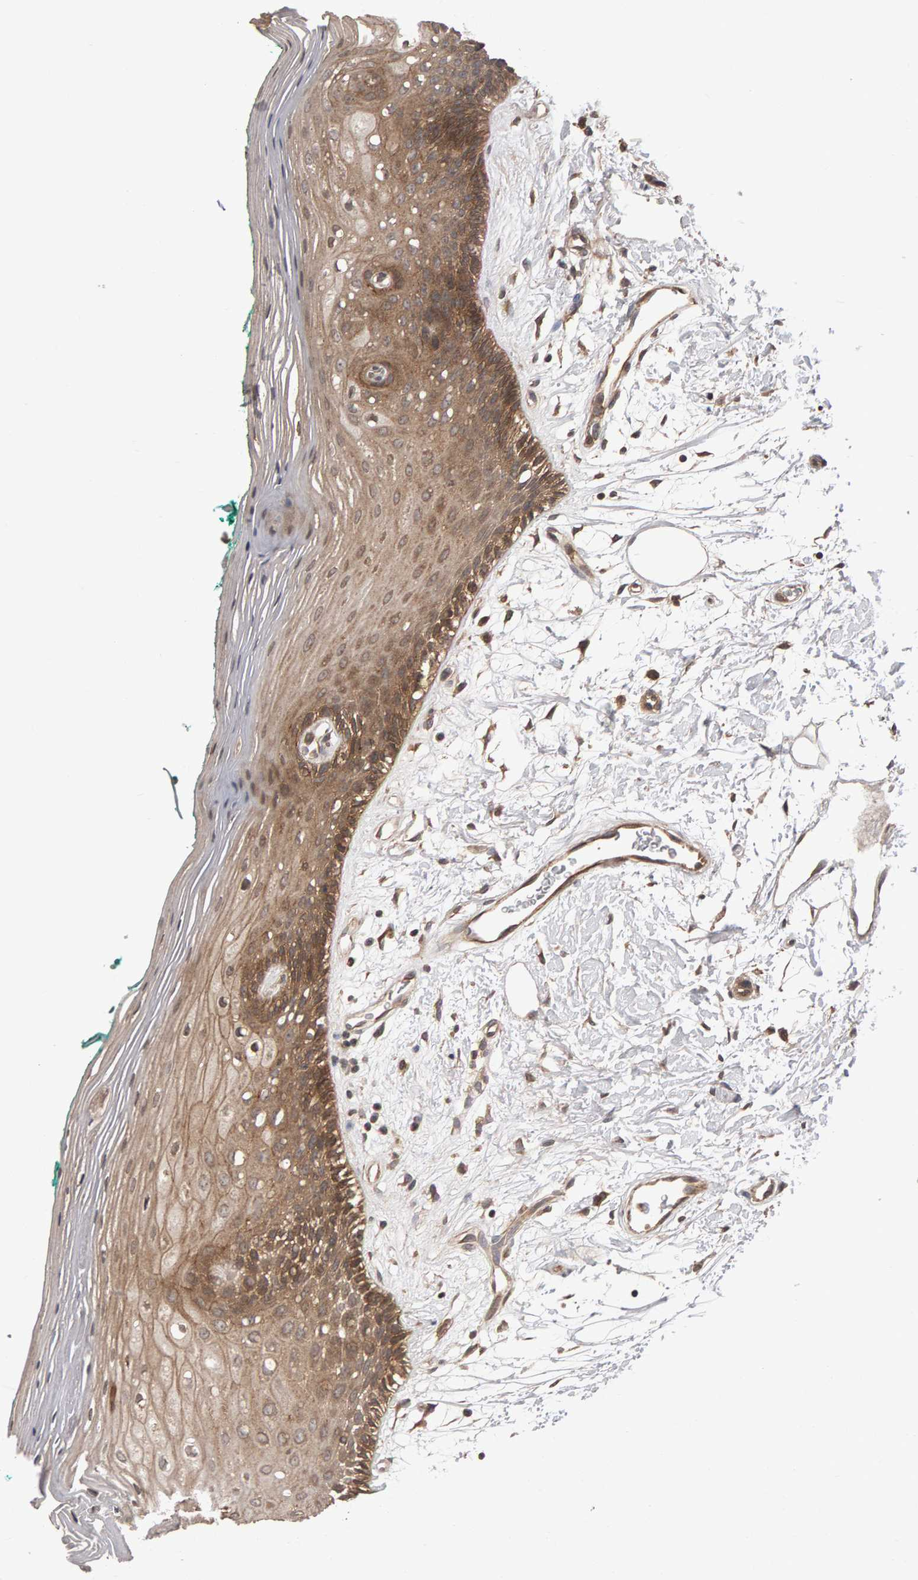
{"staining": {"intensity": "moderate", "quantity": ">75%", "location": "cytoplasmic/membranous"}, "tissue": "oral mucosa", "cell_type": "Squamous epithelial cells", "image_type": "normal", "snomed": [{"axis": "morphology", "description": "Normal tissue, NOS"}, {"axis": "topography", "description": "Skeletal muscle"}, {"axis": "topography", "description": "Oral tissue"}, {"axis": "topography", "description": "Peripheral nerve tissue"}], "caption": "Protein staining of normal oral mucosa reveals moderate cytoplasmic/membranous expression in approximately >75% of squamous epithelial cells. Ihc stains the protein in brown and the nuclei are stained blue.", "gene": "SCRIB", "patient": {"sex": "female", "age": 84}}